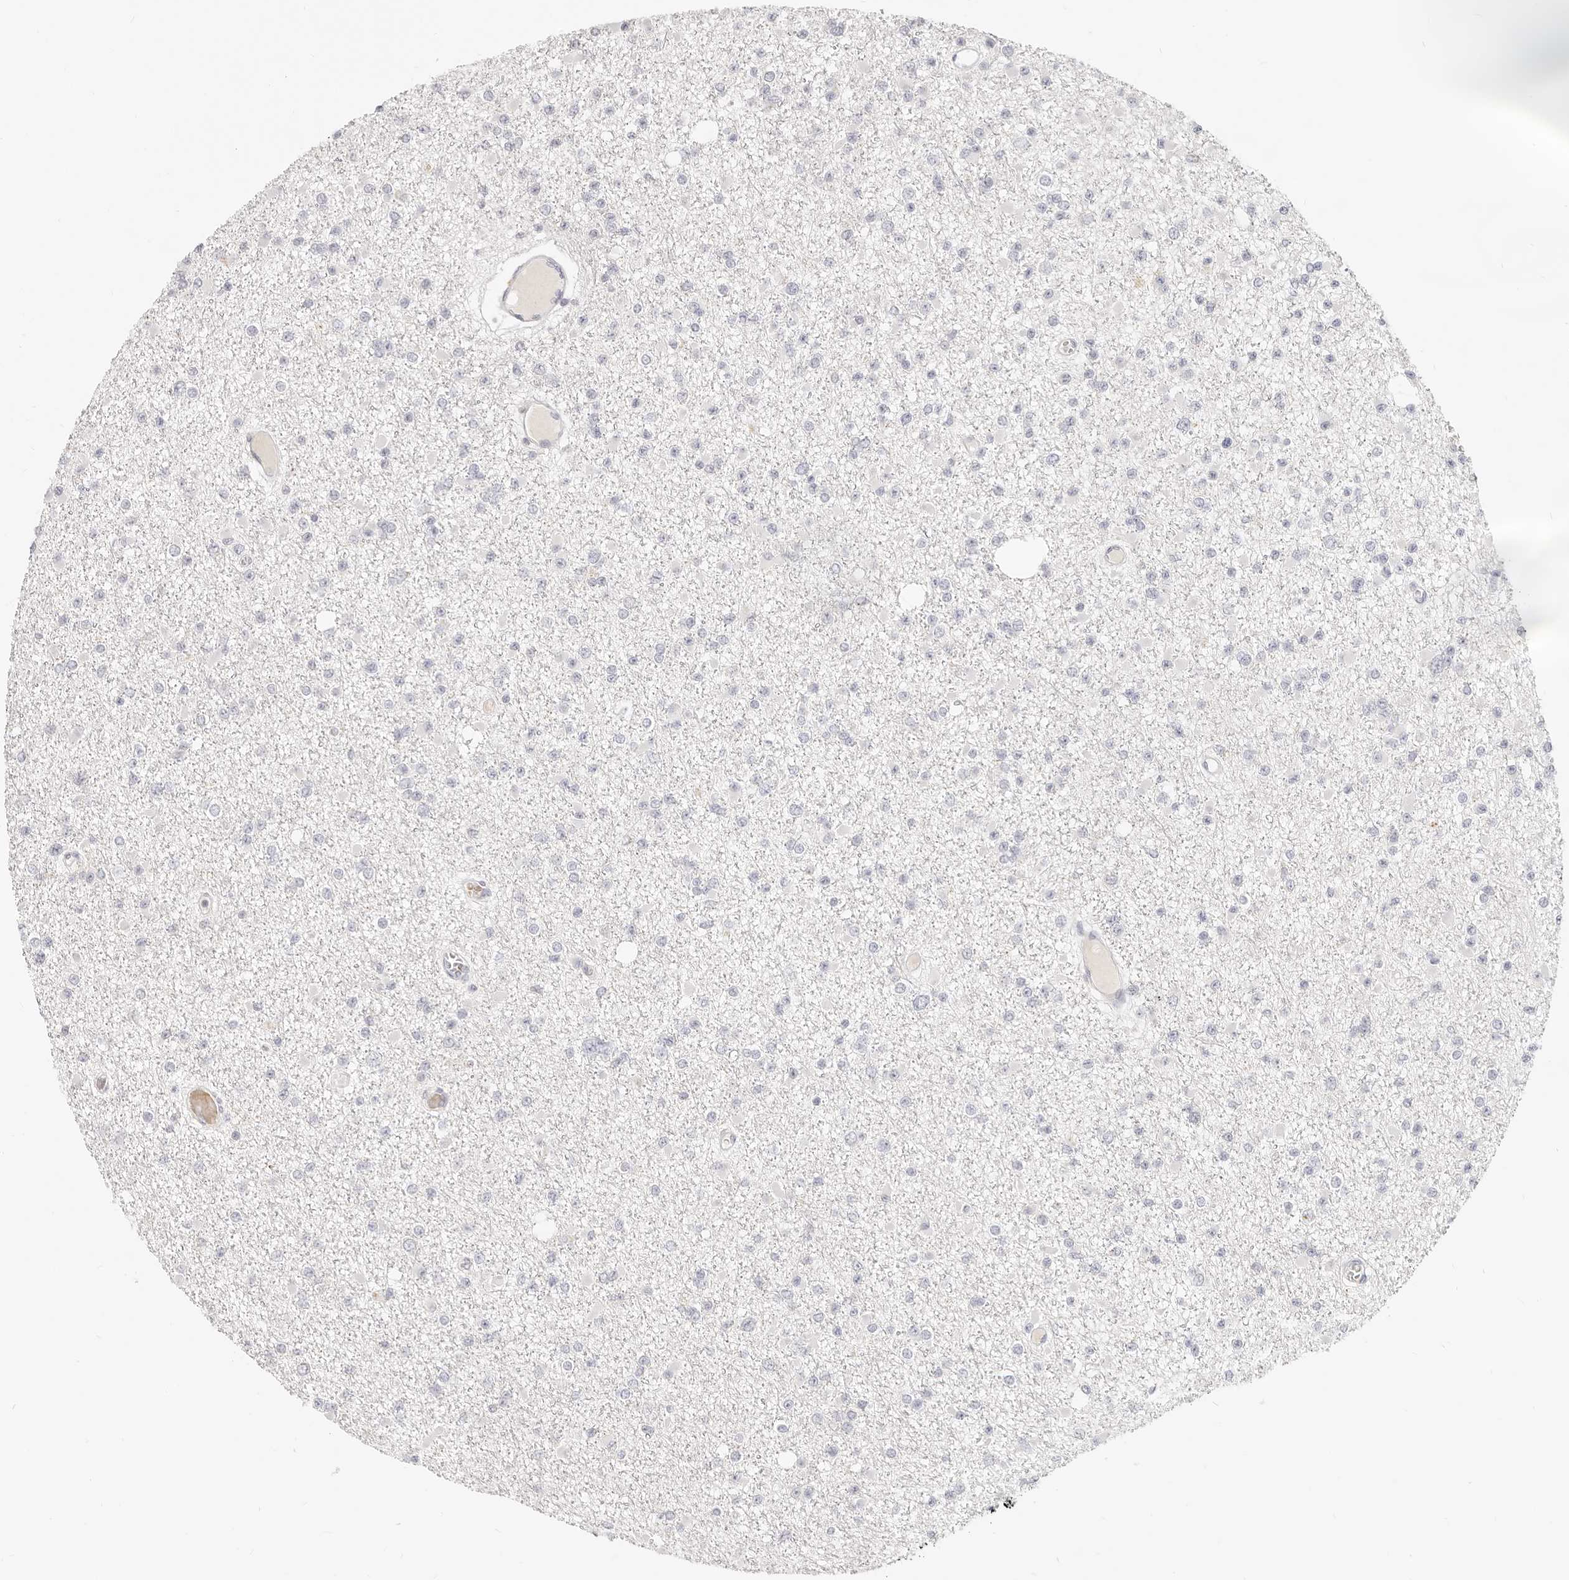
{"staining": {"intensity": "negative", "quantity": "none", "location": "none"}, "tissue": "glioma", "cell_type": "Tumor cells", "image_type": "cancer", "snomed": [{"axis": "morphology", "description": "Glioma, malignant, Low grade"}, {"axis": "topography", "description": "Brain"}], "caption": "DAB immunohistochemical staining of human malignant glioma (low-grade) demonstrates no significant expression in tumor cells.", "gene": "LTB4R2", "patient": {"sex": "female", "age": 22}}